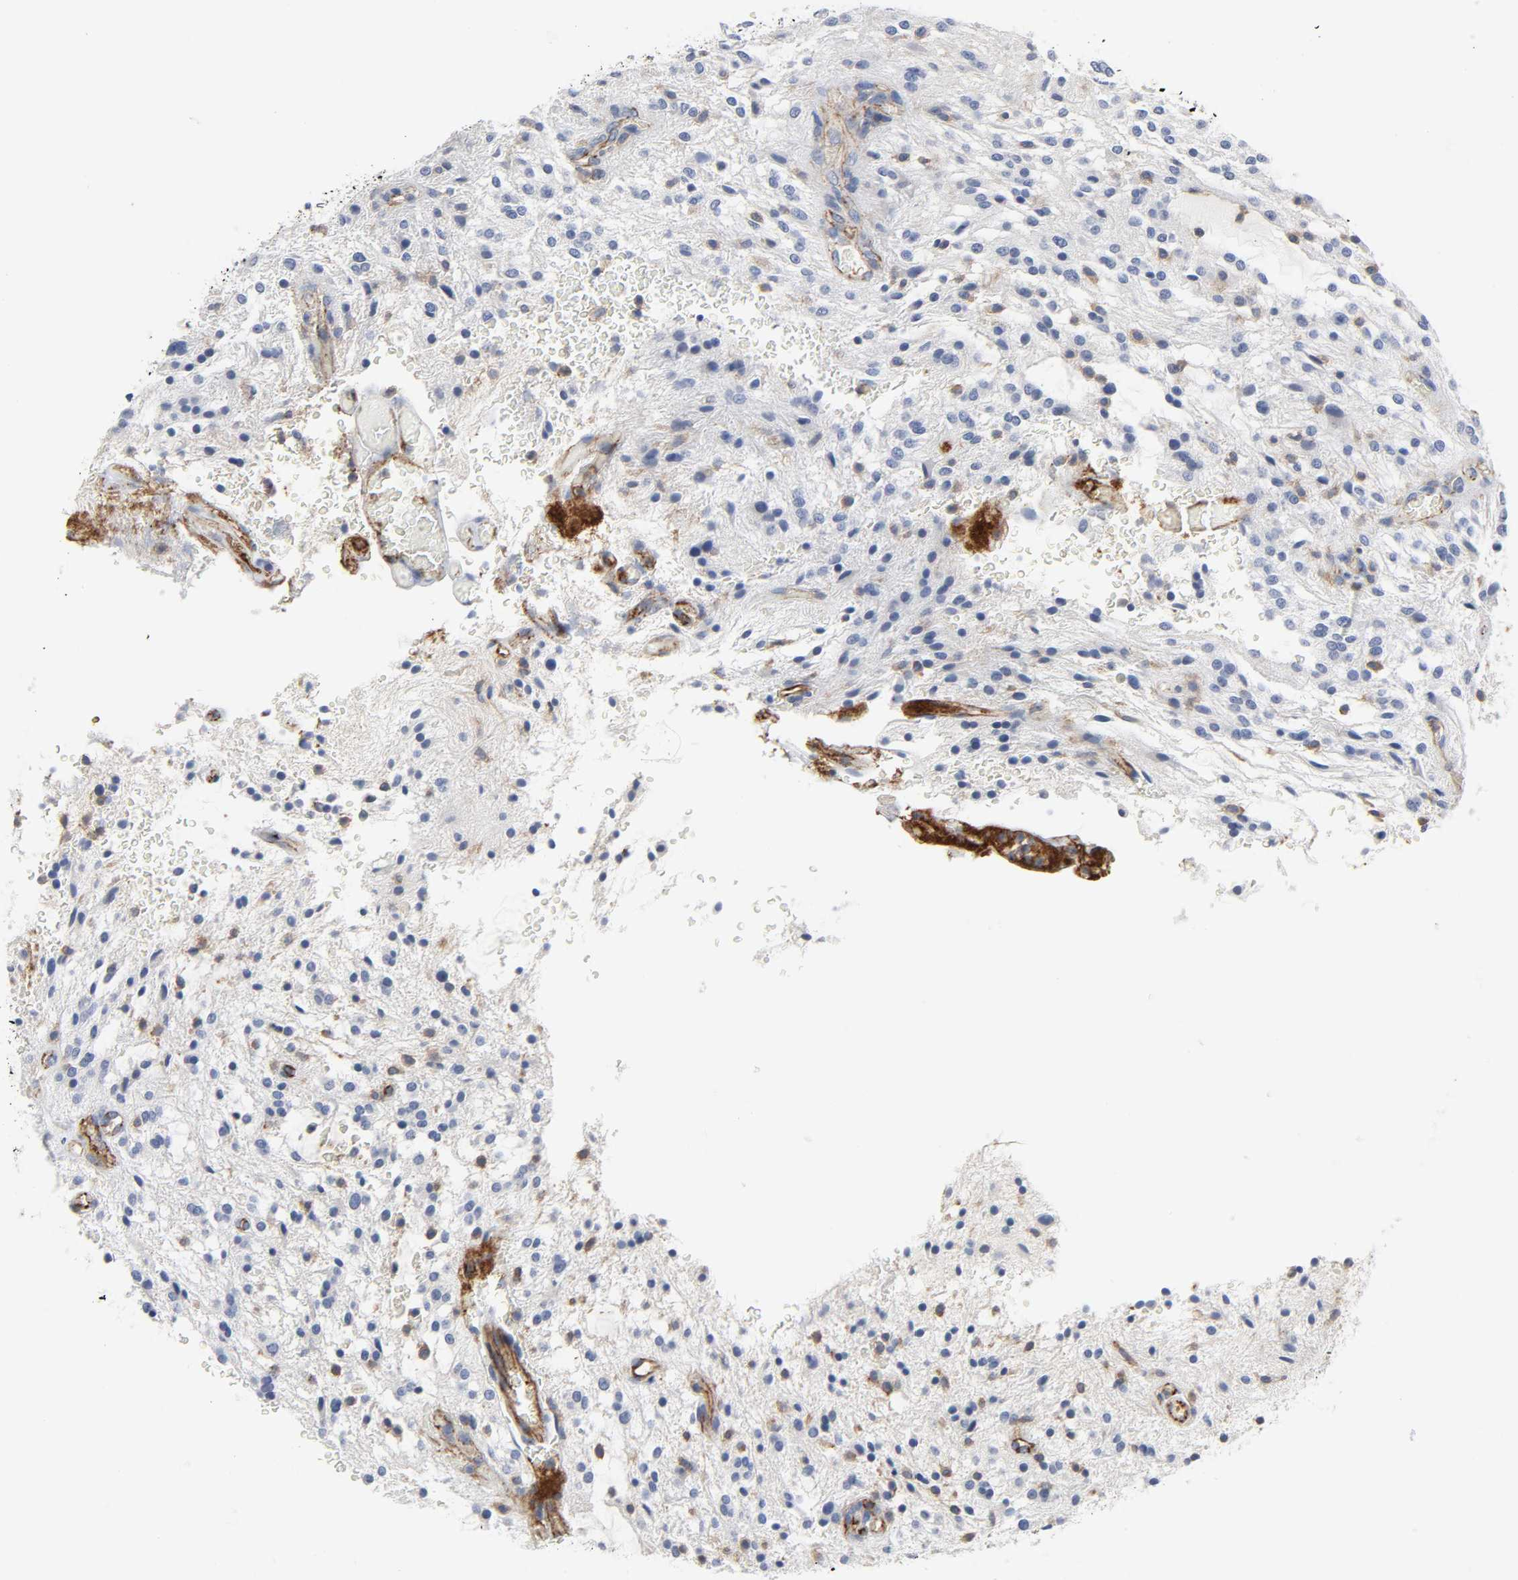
{"staining": {"intensity": "moderate", "quantity": "<25%", "location": "cytoplasmic/membranous"}, "tissue": "glioma", "cell_type": "Tumor cells", "image_type": "cancer", "snomed": [{"axis": "morphology", "description": "Glioma, malignant, NOS"}, {"axis": "topography", "description": "Cerebellum"}], "caption": "Immunohistochemistry histopathology image of neoplastic tissue: human glioma stained using IHC demonstrates low levels of moderate protein expression localized specifically in the cytoplasmic/membranous of tumor cells, appearing as a cytoplasmic/membranous brown color.", "gene": "PECAM1", "patient": {"sex": "female", "age": 10}}